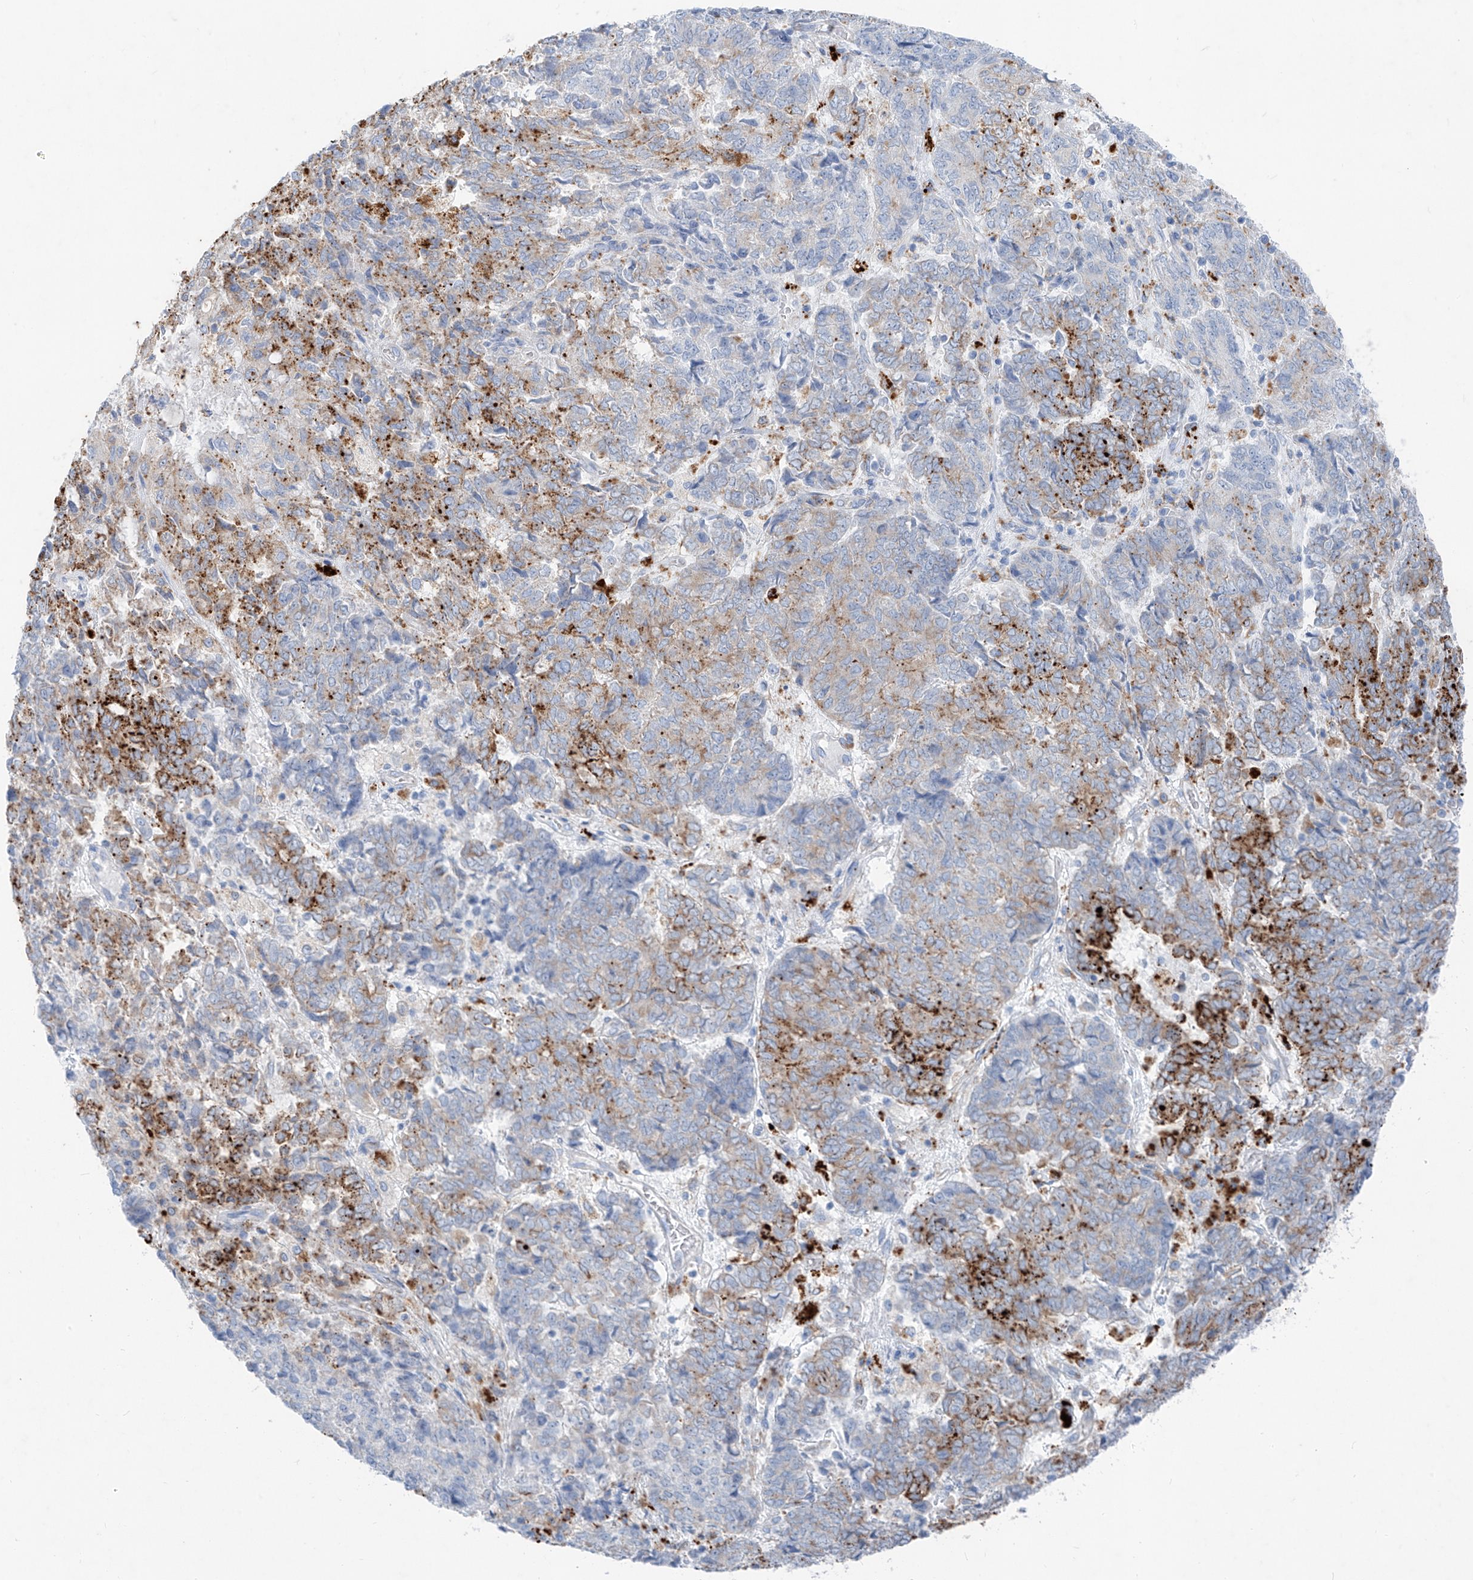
{"staining": {"intensity": "moderate", "quantity": "<25%", "location": "cytoplasmic/membranous"}, "tissue": "endometrial cancer", "cell_type": "Tumor cells", "image_type": "cancer", "snomed": [{"axis": "morphology", "description": "Adenocarcinoma, NOS"}, {"axis": "topography", "description": "Endometrium"}], "caption": "Approximately <25% of tumor cells in human adenocarcinoma (endometrial) reveal moderate cytoplasmic/membranous protein expression as visualized by brown immunohistochemical staining.", "gene": "GPR137C", "patient": {"sex": "female", "age": 80}}